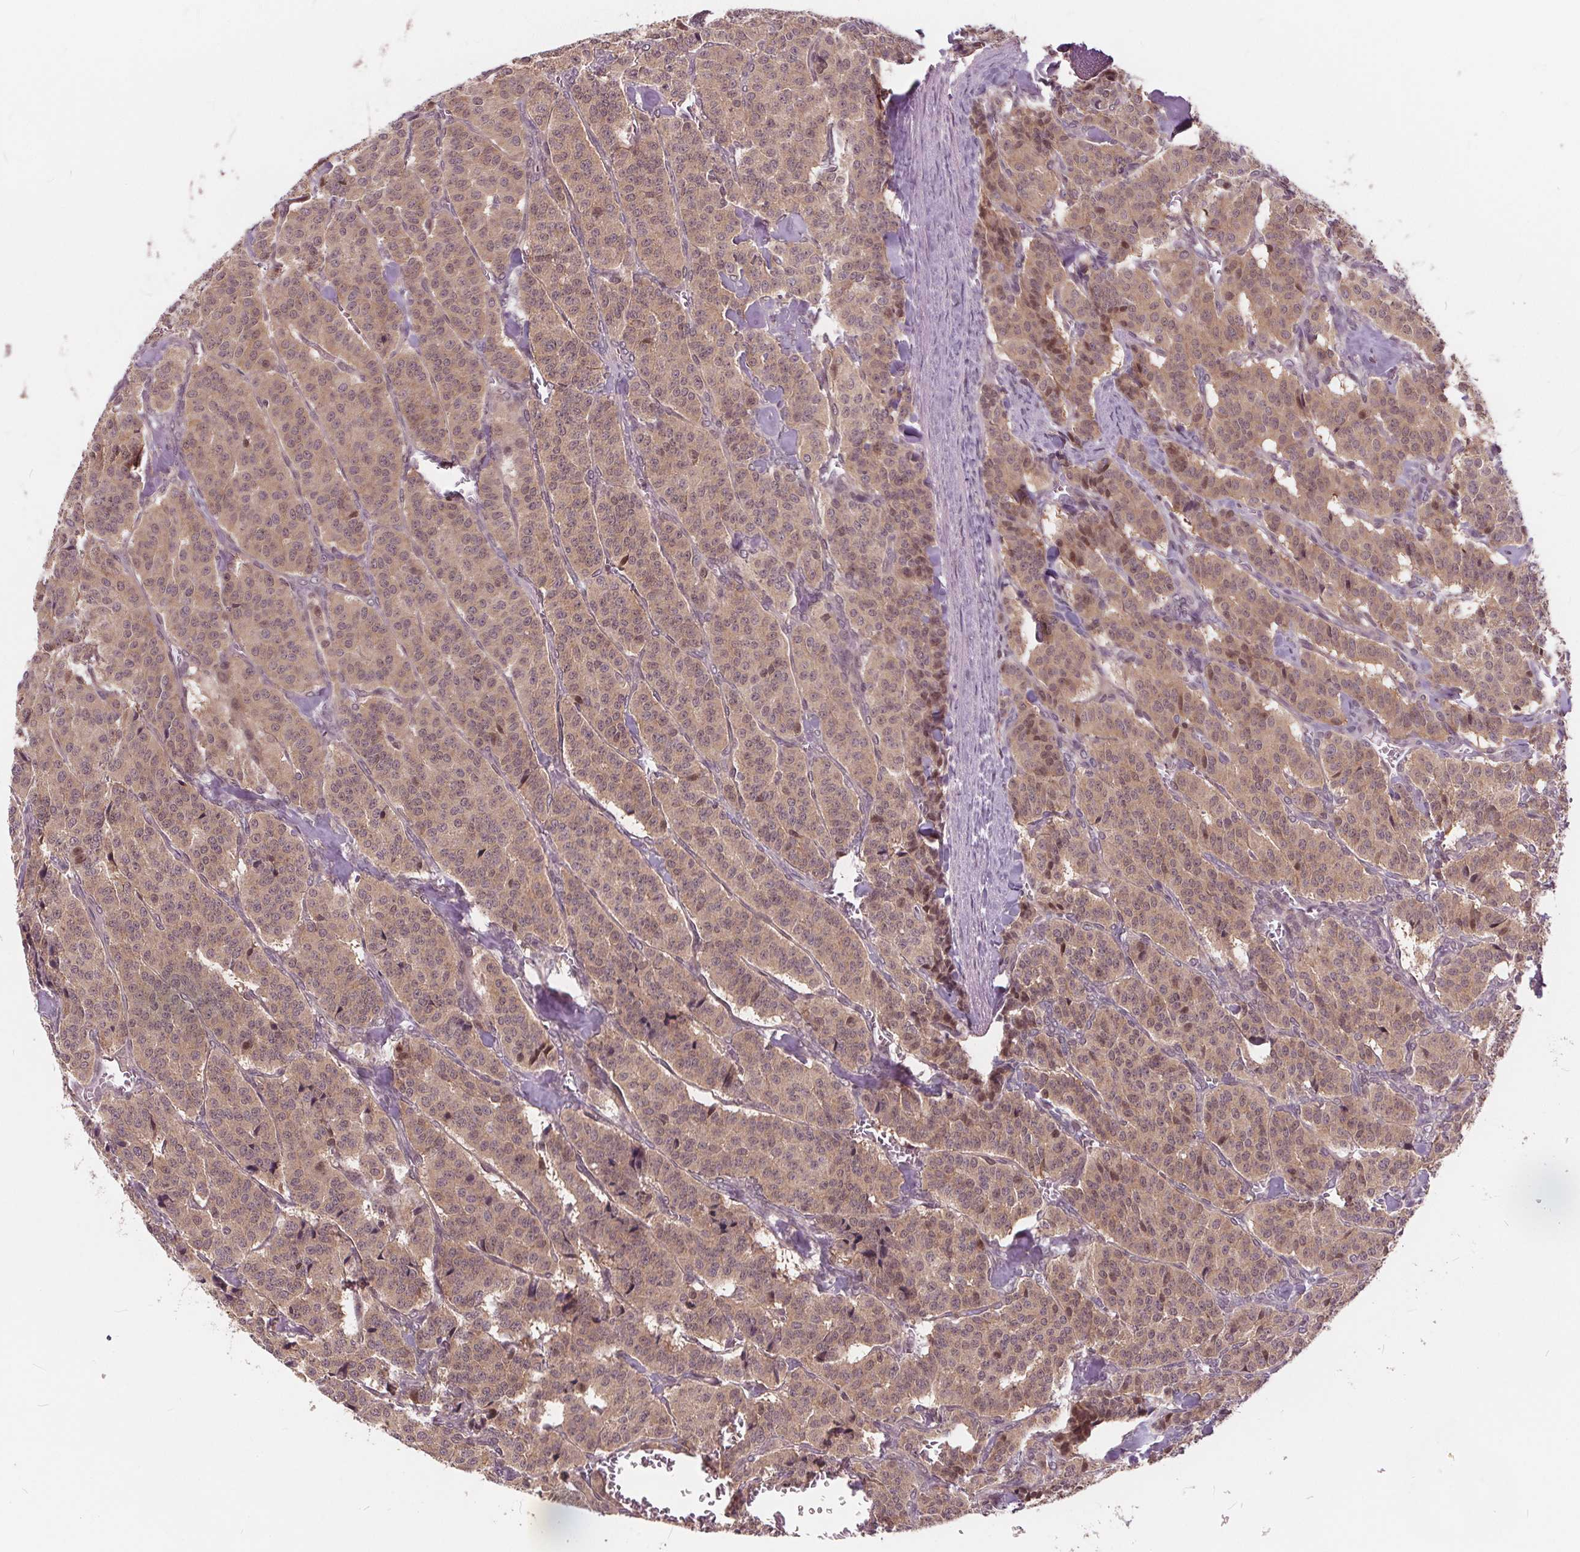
{"staining": {"intensity": "weak", "quantity": ">75%", "location": "cytoplasmic/membranous,nuclear"}, "tissue": "carcinoid", "cell_type": "Tumor cells", "image_type": "cancer", "snomed": [{"axis": "morphology", "description": "Normal tissue, NOS"}, {"axis": "morphology", "description": "Carcinoid, malignant, NOS"}, {"axis": "topography", "description": "Lung"}], "caption": "Protein staining by immunohistochemistry displays weak cytoplasmic/membranous and nuclear expression in about >75% of tumor cells in malignant carcinoid.", "gene": "HIF1AN", "patient": {"sex": "female", "age": 46}}